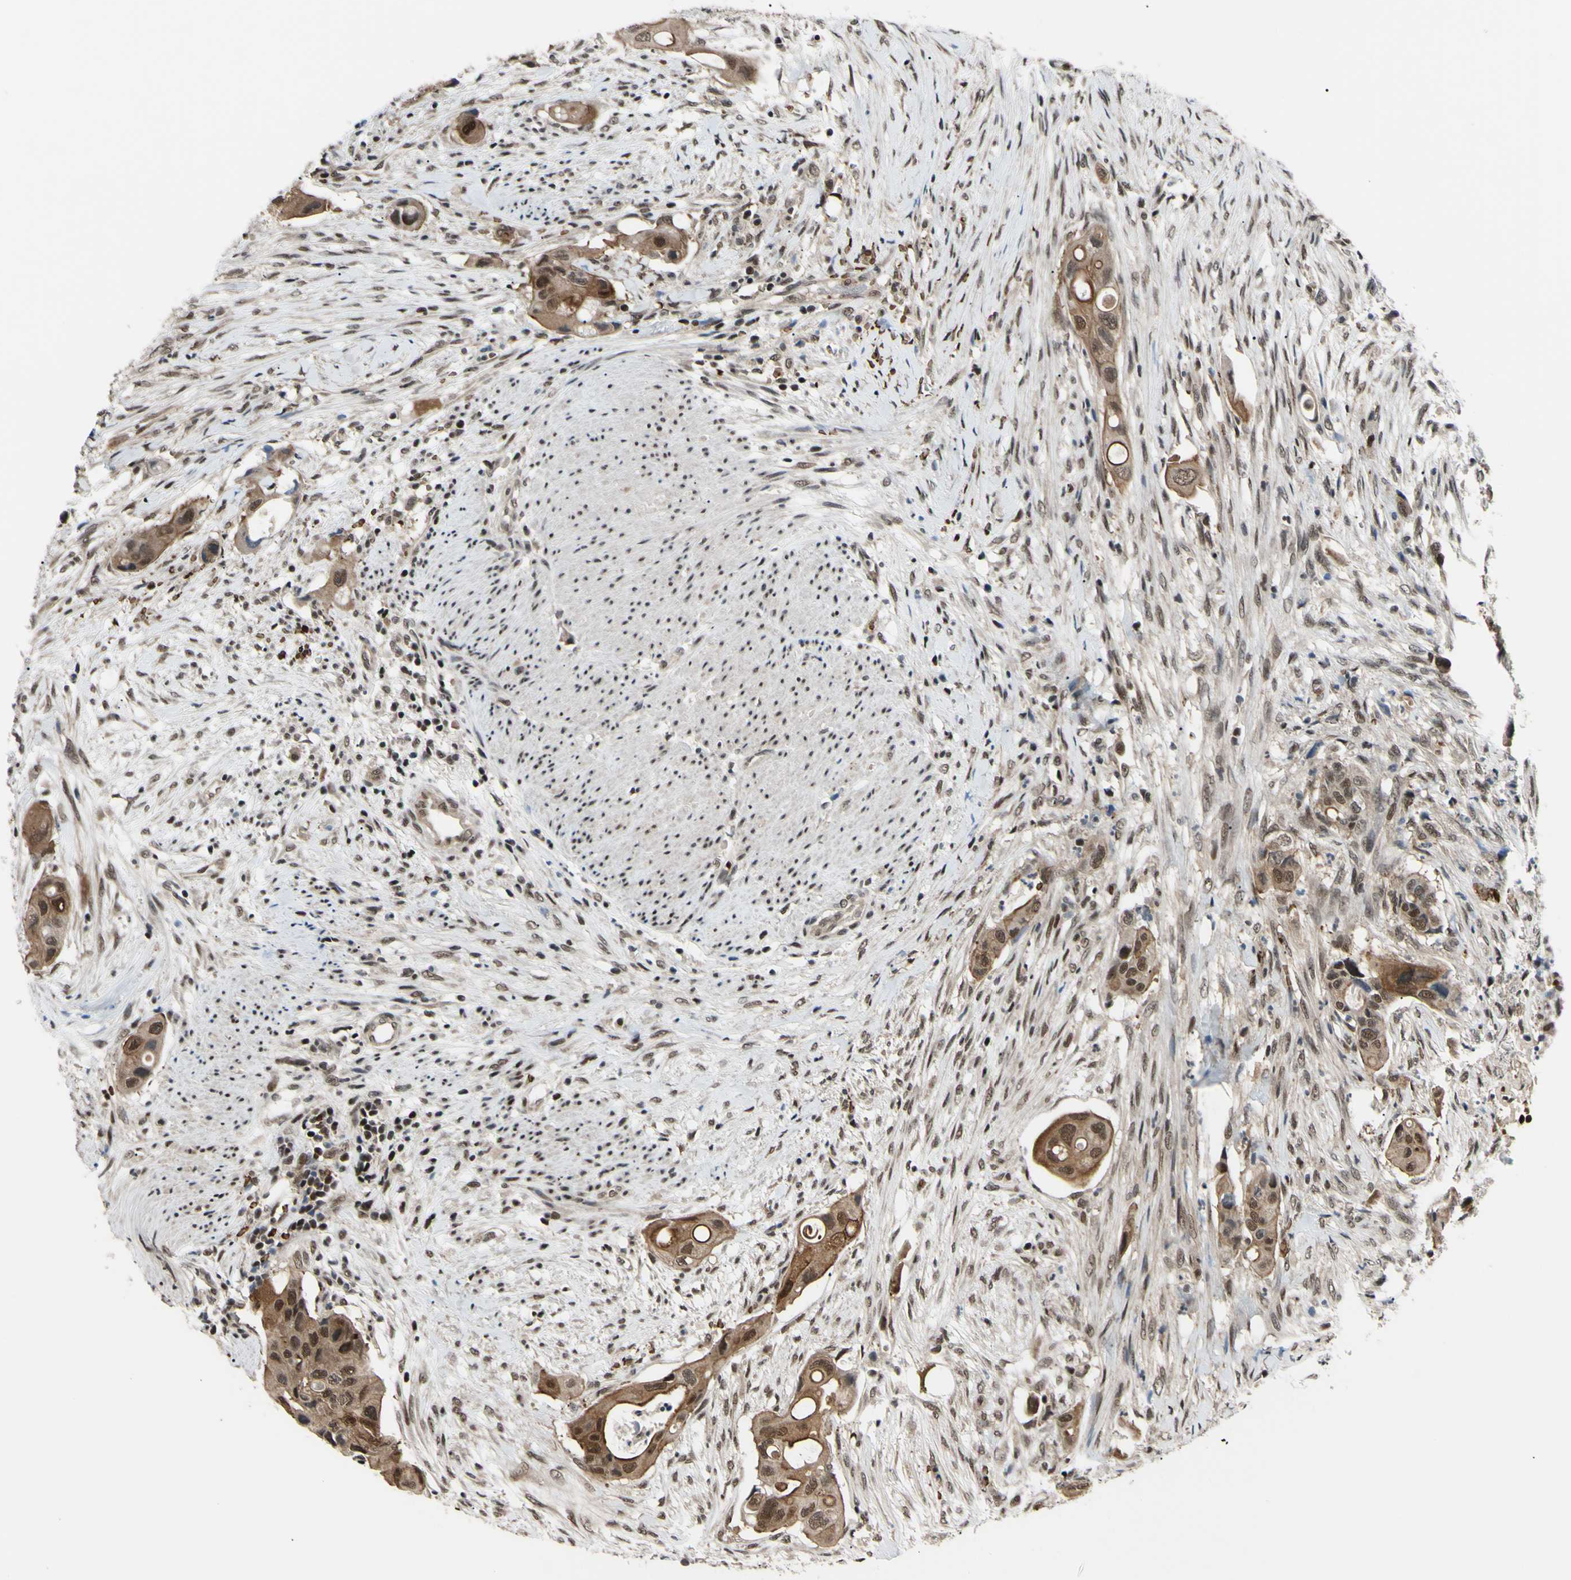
{"staining": {"intensity": "moderate", "quantity": ">75%", "location": "cytoplasmic/membranous,nuclear"}, "tissue": "colorectal cancer", "cell_type": "Tumor cells", "image_type": "cancer", "snomed": [{"axis": "morphology", "description": "Adenocarcinoma, NOS"}, {"axis": "topography", "description": "Colon"}], "caption": "This is a photomicrograph of immunohistochemistry staining of colorectal cancer, which shows moderate expression in the cytoplasmic/membranous and nuclear of tumor cells.", "gene": "THAP12", "patient": {"sex": "female", "age": 57}}